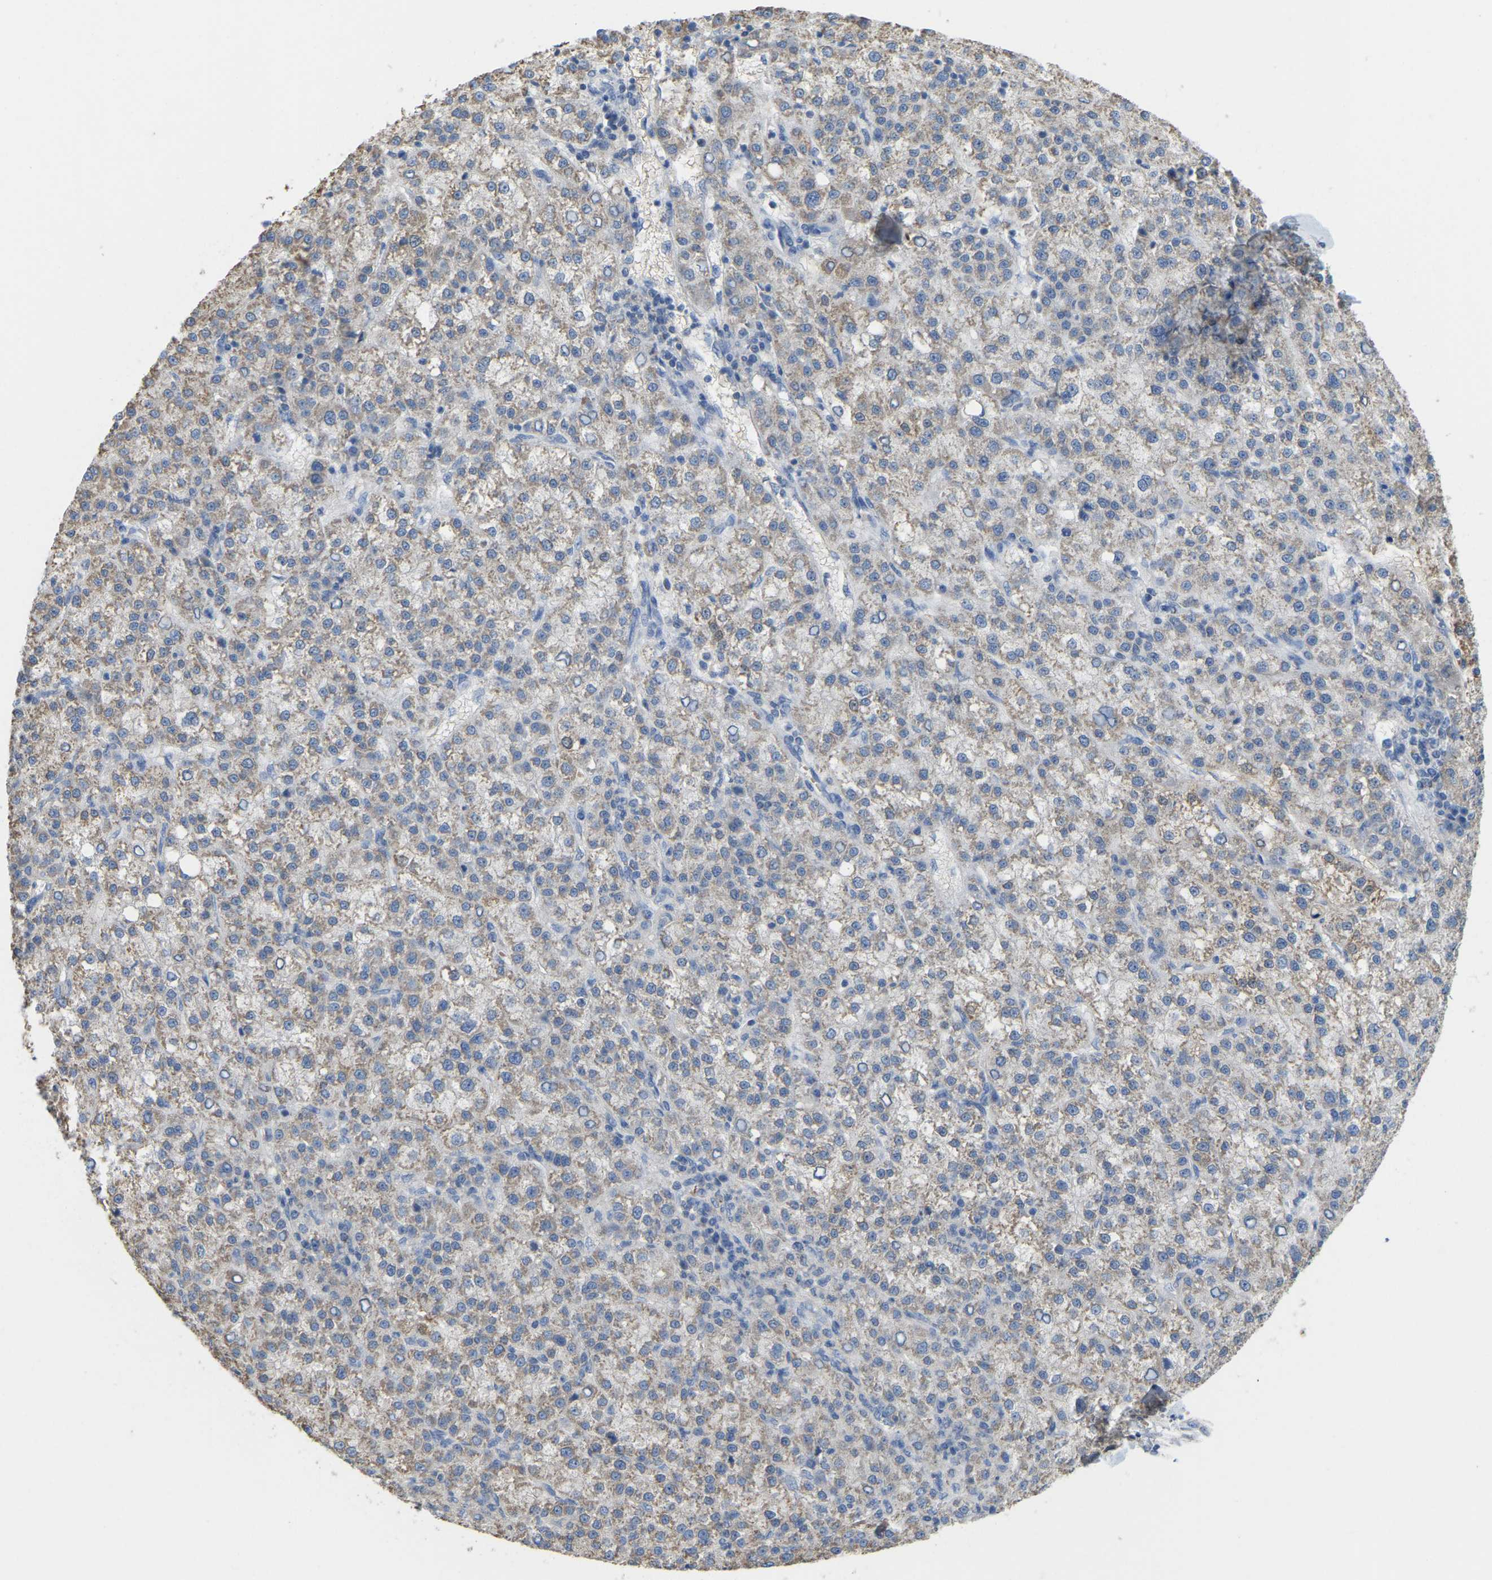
{"staining": {"intensity": "weak", "quantity": "25%-75%", "location": "cytoplasmic/membranous"}, "tissue": "liver cancer", "cell_type": "Tumor cells", "image_type": "cancer", "snomed": [{"axis": "morphology", "description": "Carcinoma, Hepatocellular, NOS"}, {"axis": "topography", "description": "Liver"}], "caption": "Immunohistochemistry (DAB (3,3'-diaminobenzidine)) staining of human liver cancer shows weak cytoplasmic/membranous protein expression in approximately 25%-75% of tumor cells.", "gene": "SERPINB5", "patient": {"sex": "female", "age": 58}}